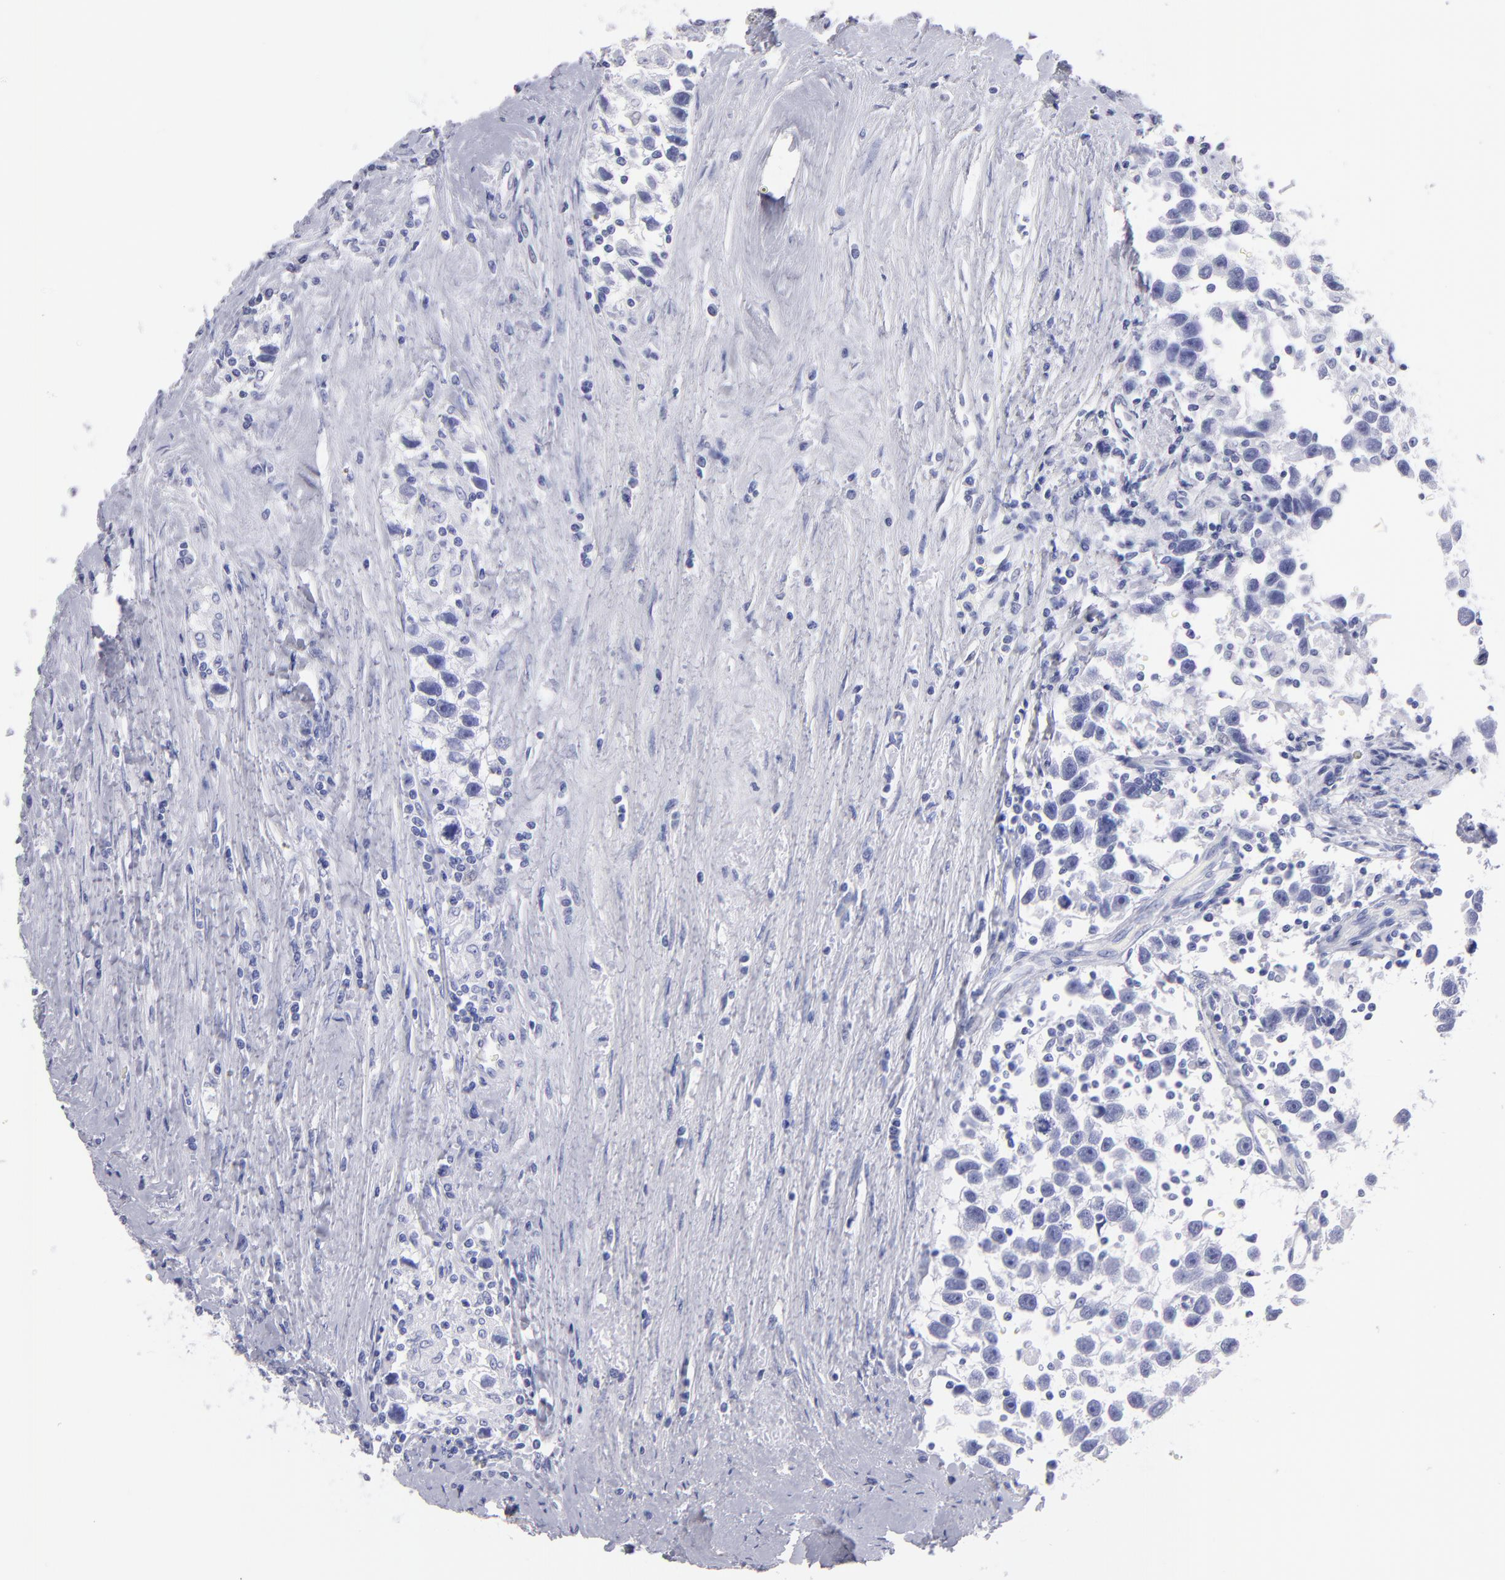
{"staining": {"intensity": "negative", "quantity": "none", "location": "none"}, "tissue": "testis cancer", "cell_type": "Tumor cells", "image_type": "cancer", "snomed": [{"axis": "morphology", "description": "Seminoma, NOS"}, {"axis": "topography", "description": "Testis"}], "caption": "Immunohistochemical staining of testis cancer (seminoma) shows no significant positivity in tumor cells.", "gene": "MB", "patient": {"sex": "male", "age": 43}}